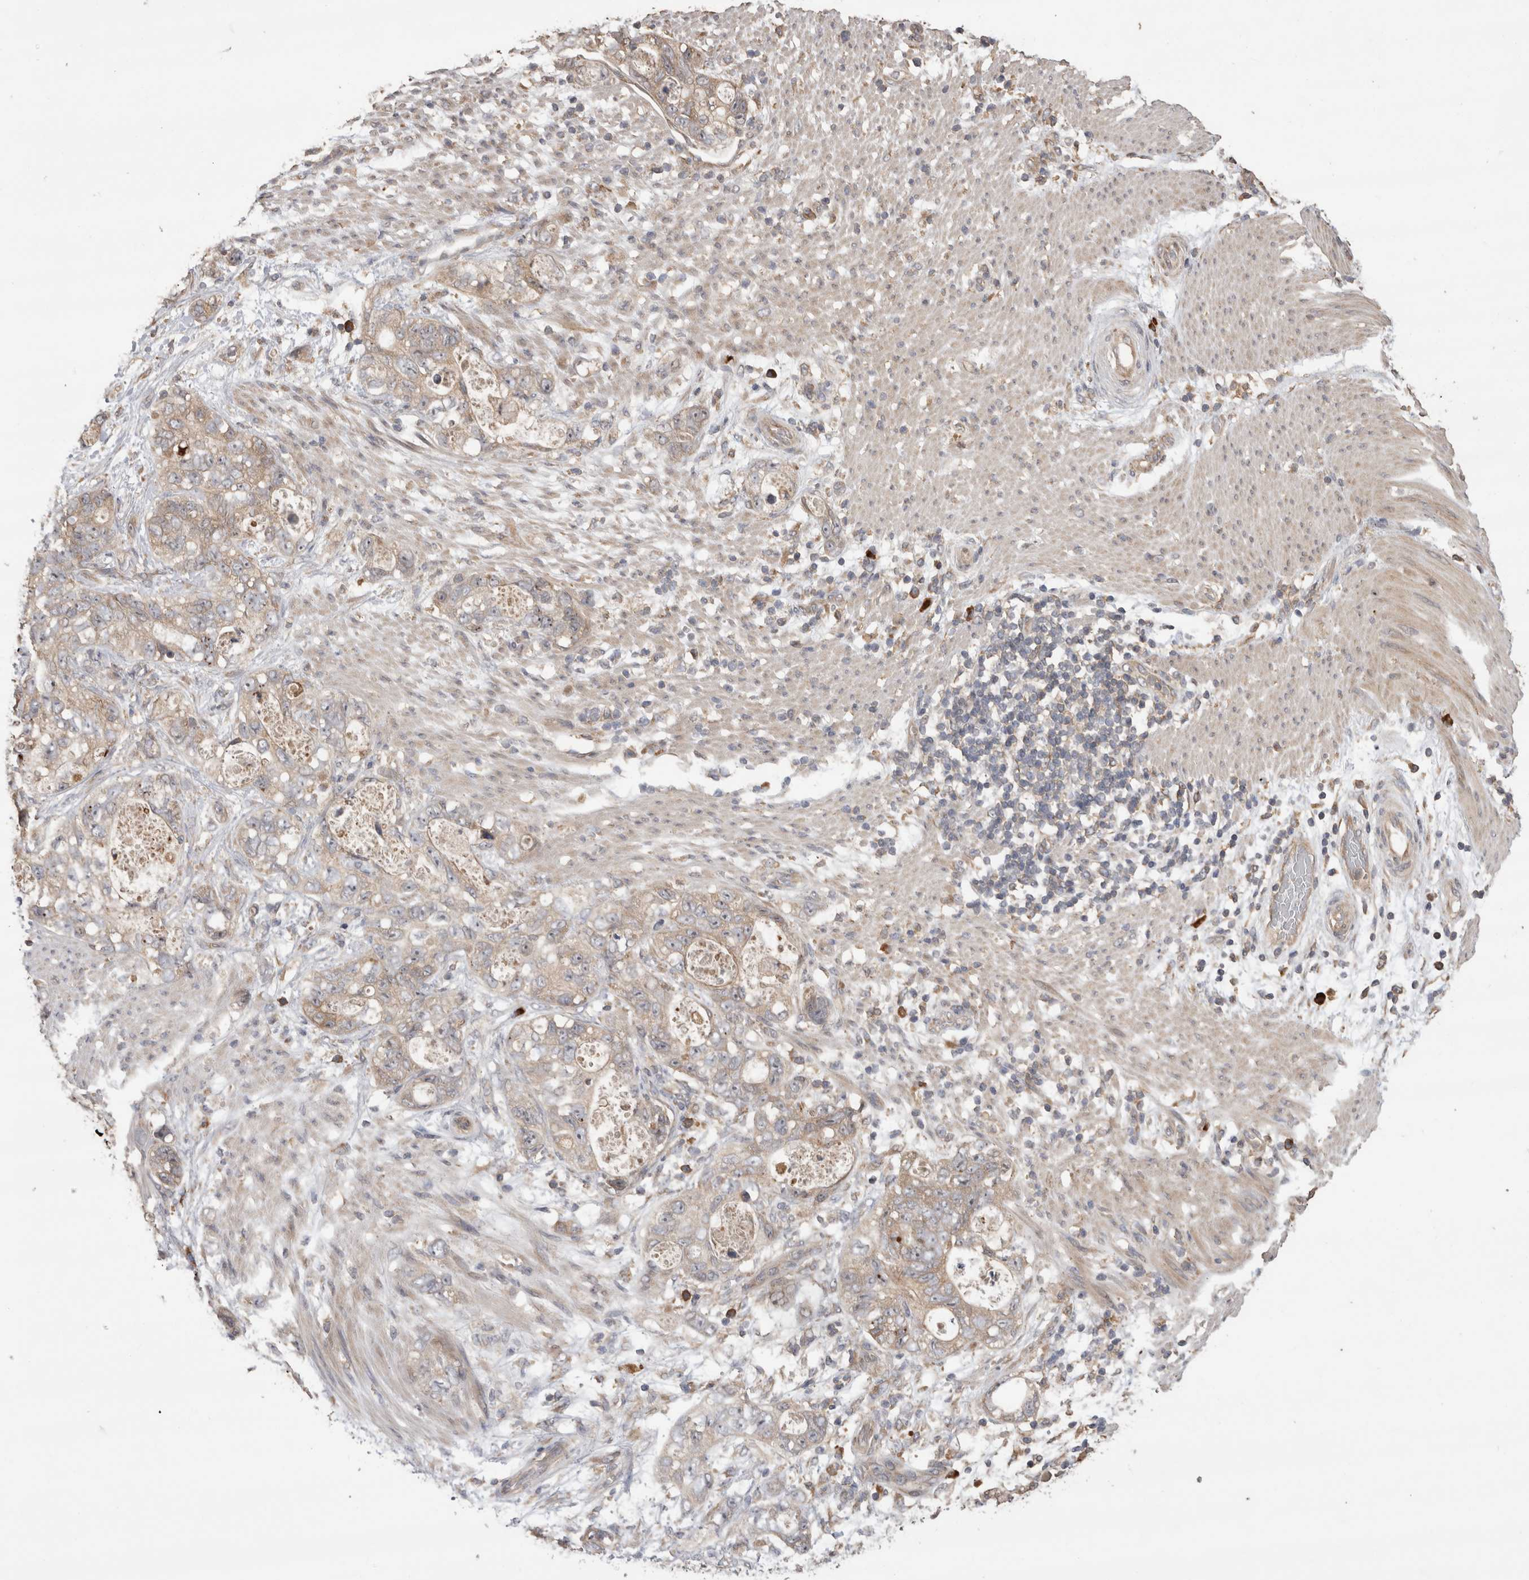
{"staining": {"intensity": "weak", "quantity": "25%-75%", "location": "cytoplasmic/membranous"}, "tissue": "stomach cancer", "cell_type": "Tumor cells", "image_type": "cancer", "snomed": [{"axis": "morphology", "description": "Normal tissue, NOS"}, {"axis": "morphology", "description": "Adenocarcinoma, NOS"}, {"axis": "topography", "description": "Stomach"}], "caption": "Human stomach adenocarcinoma stained for a protein (brown) shows weak cytoplasmic/membranous positive expression in about 25%-75% of tumor cells.", "gene": "TBCE", "patient": {"sex": "female", "age": 89}}